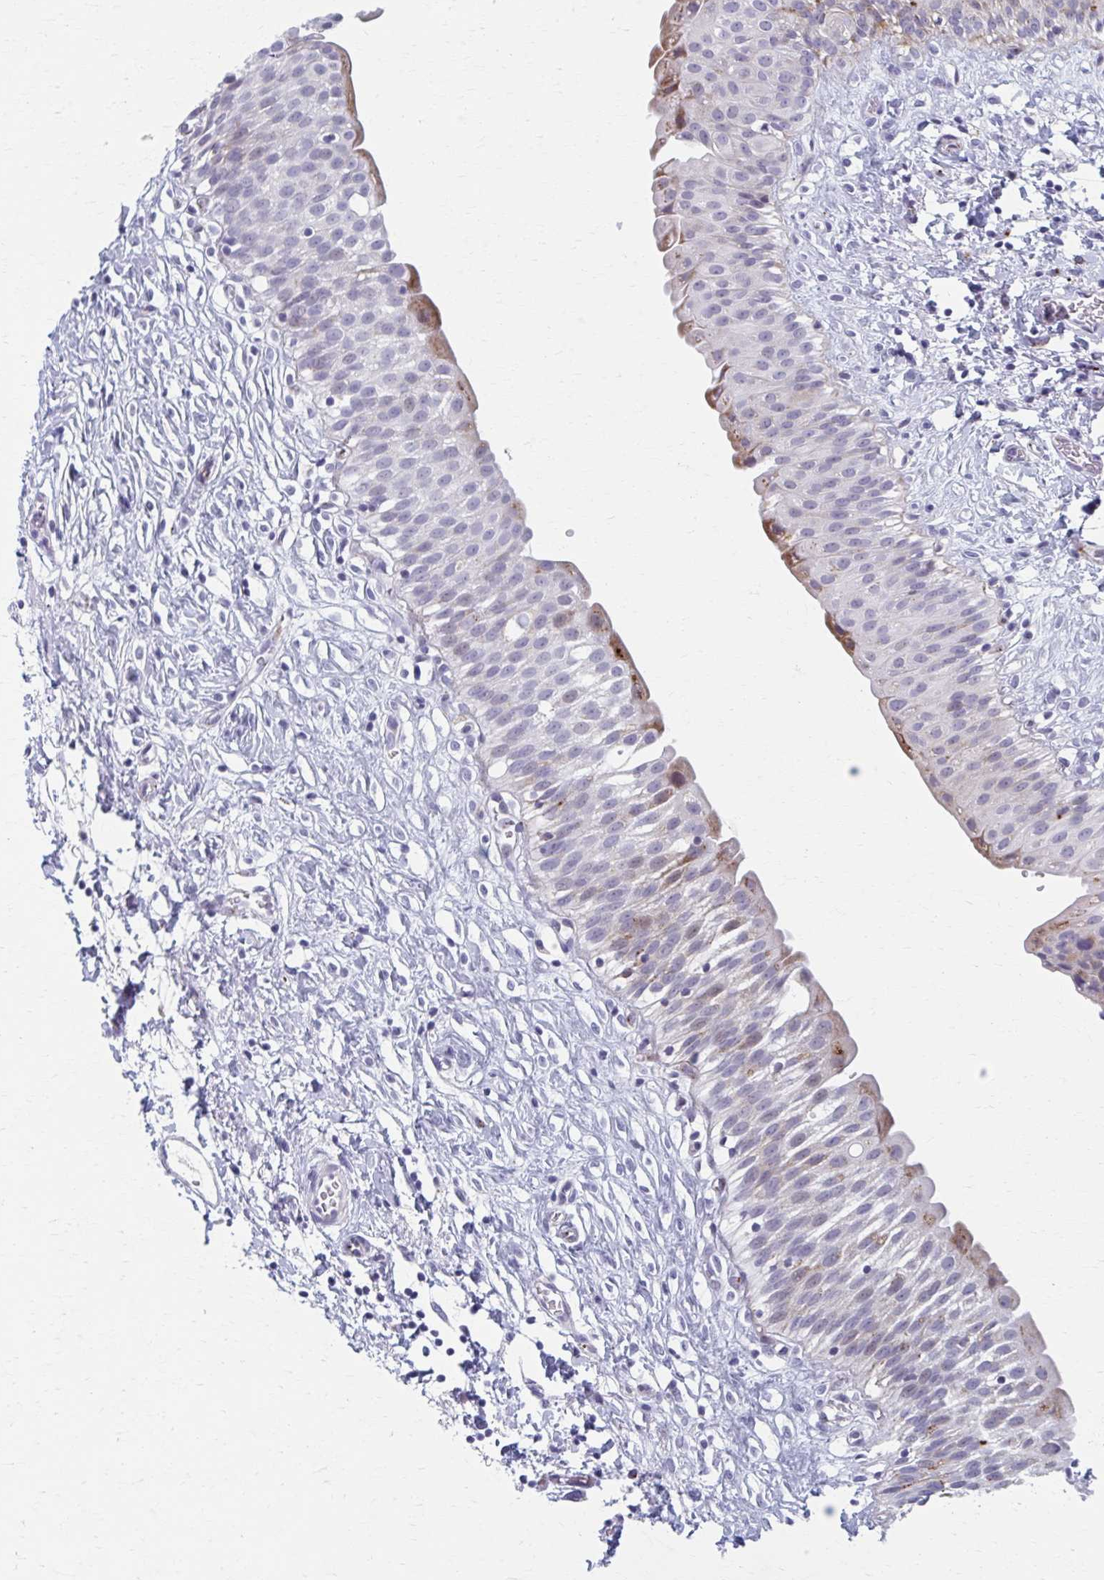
{"staining": {"intensity": "moderate", "quantity": "<25%", "location": "cytoplasmic/membranous"}, "tissue": "urinary bladder", "cell_type": "Urothelial cells", "image_type": "normal", "snomed": [{"axis": "morphology", "description": "Normal tissue, NOS"}, {"axis": "topography", "description": "Urinary bladder"}], "caption": "Urinary bladder stained with a brown dye displays moderate cytoplasmic/membranous positive staining in approximately <25% of urothelial cells.", "gene": "OLFM2", "patient": {"sex": "male", "age": 51}}